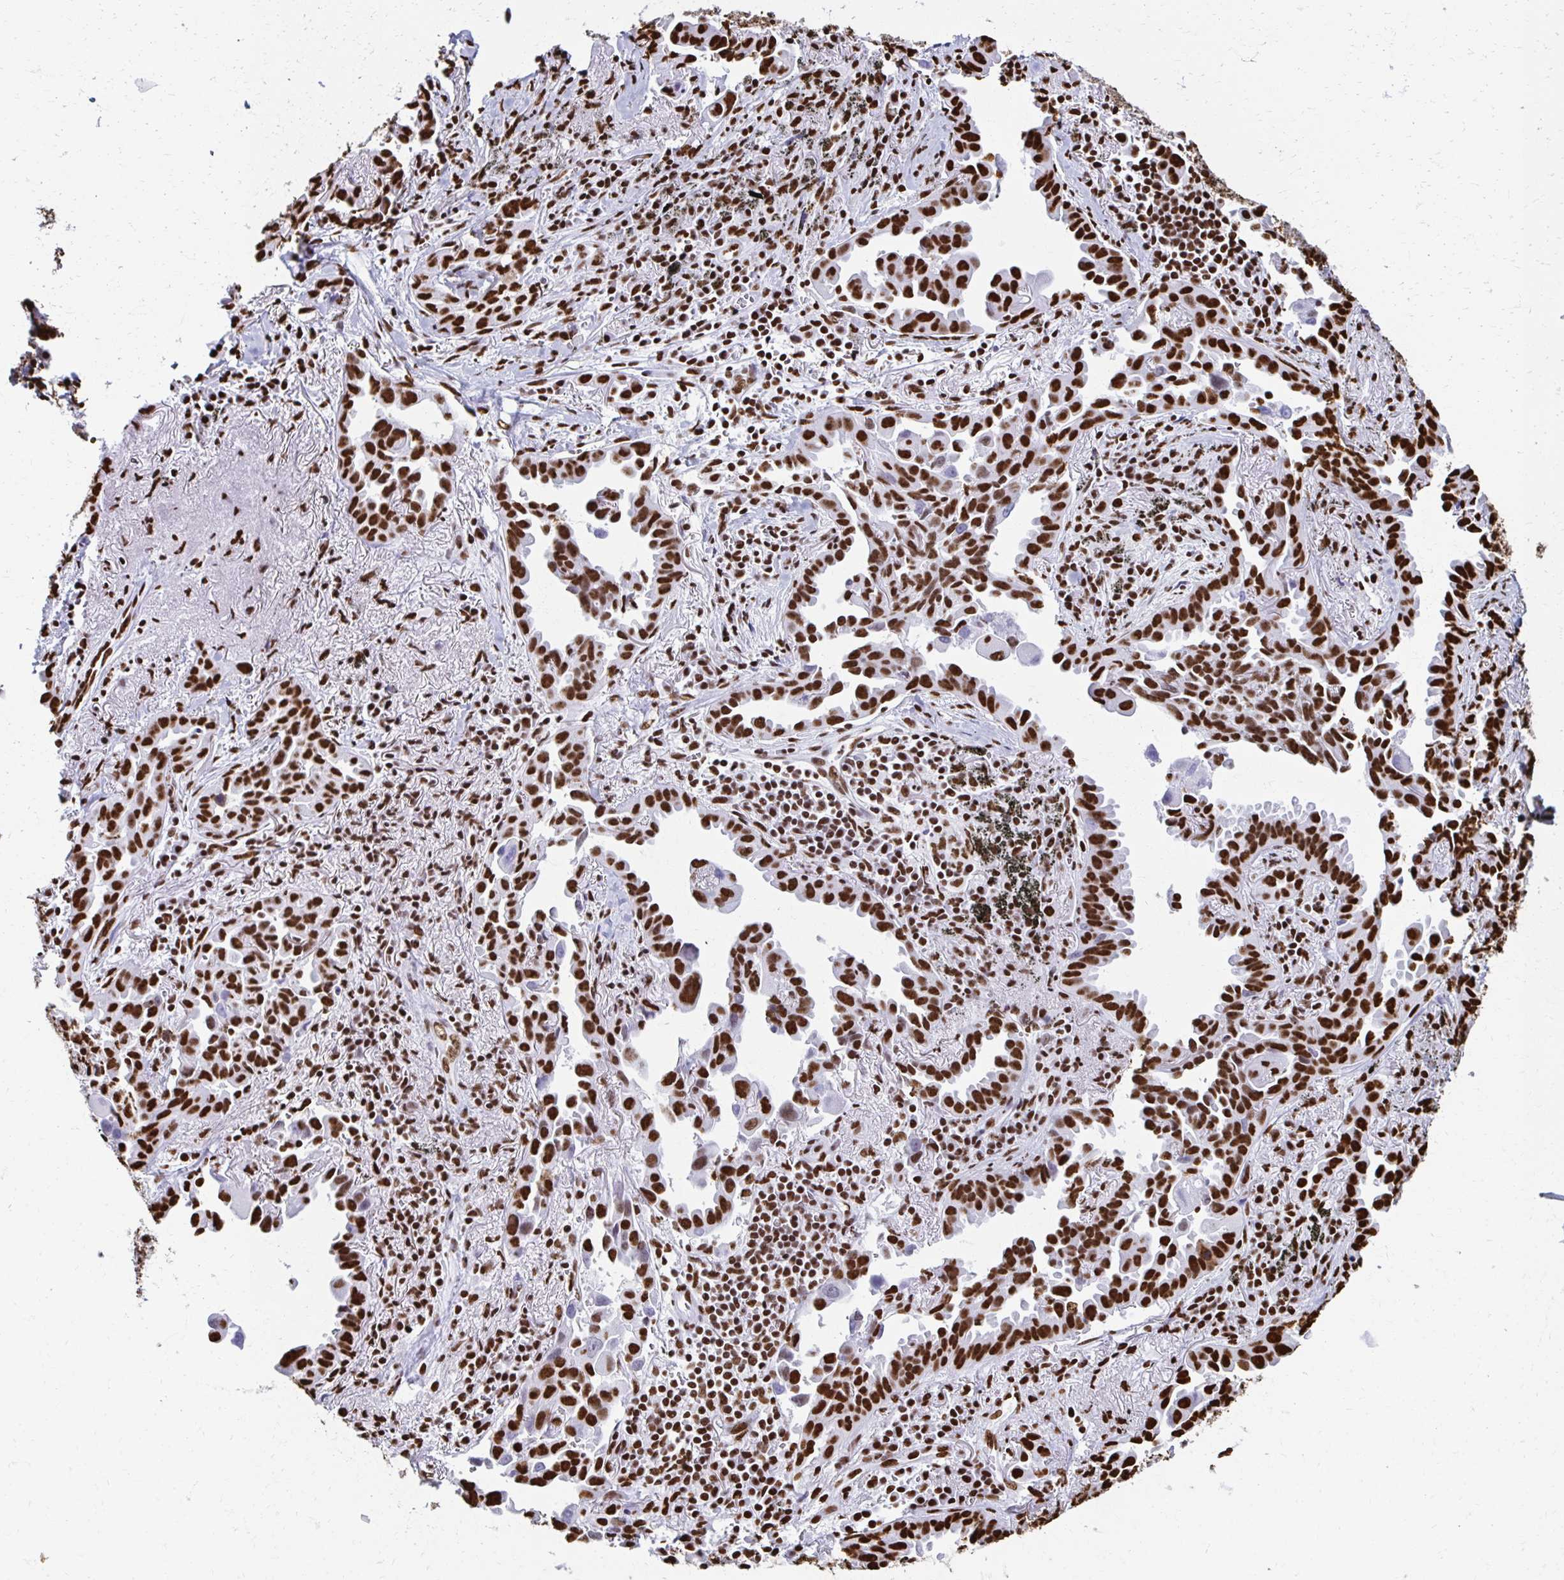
{"staining": {"intensity": "strong", "quantity": ">75%", "location": "nuclear"}, "tissue": "lung cancer", "cell_type": "Tumor cells", "image_type": "cancer", "snomed": [{"axis": "morphology", "description": "Adenocarcinoma, NOS"}, {"axis": "topography", "description": "Lung"}], "caption": "IHC photomicrograph of adenocarcinoma (lung) stained for a protein (brown), which displays high levels of strong nuclear staining in approximately >75% of tumor cells.", "gene": "NONO", "patient": {"sex": "male", "age": 68}}